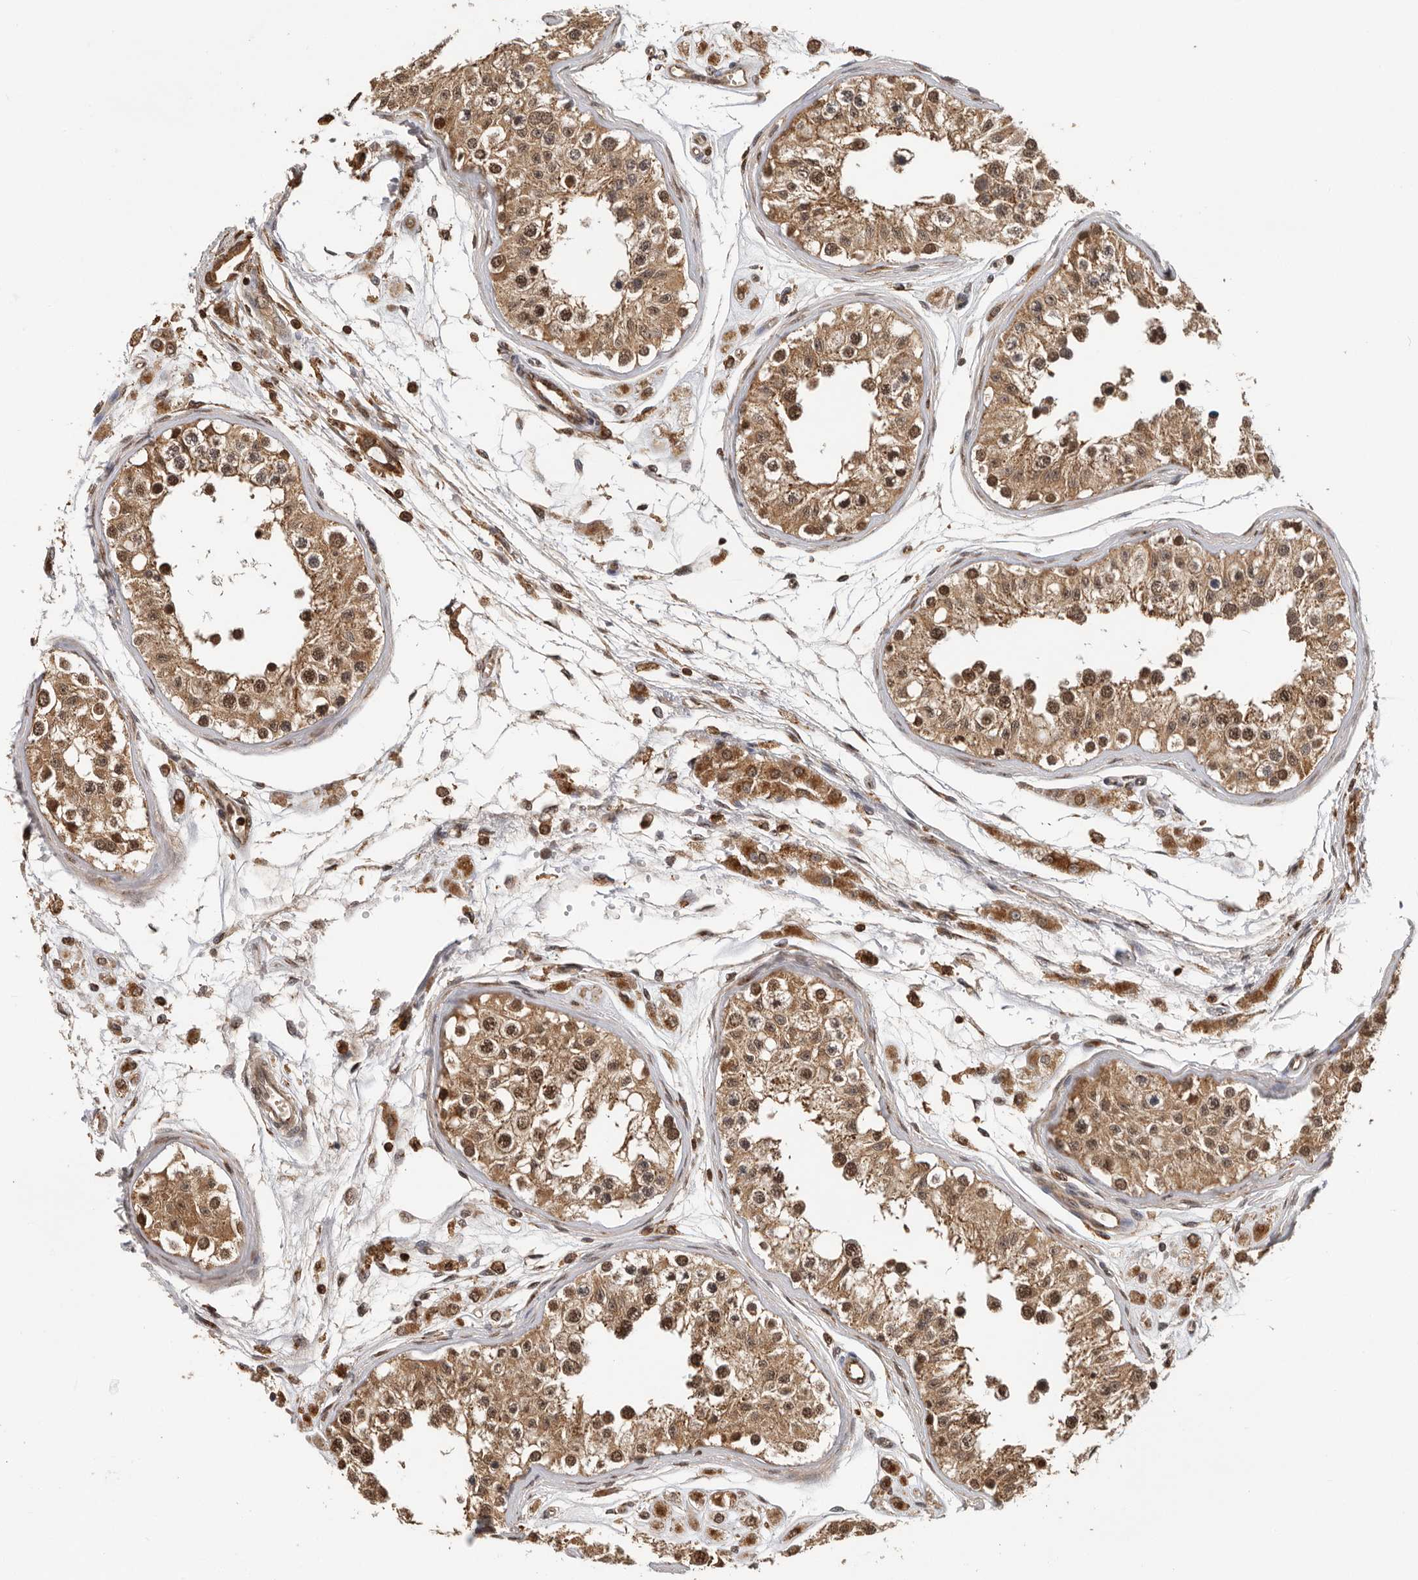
{"staining": {"intensity": "moderate", "quantity": ">75%", "location": "cytoplasmic/membranous,nuclear"}, "tissue": "testis", "cell_type": "Cells in seminiferous ducts", "image_type": "normal", "snomed": [{"axis": "morphology", "description": "Normal tissue, NOS"}, {"axis": "morphology", "description": "Adenocarcinoma, metastatic, NOS"}, {"axis": "topography", "description": "Testis"}], "caption": "Immunohistochemical staining of normal testis demonstrates >75% levels of moderate cytoplasmic/membranous,nuclear protein positivity in about >75% of cells in seminiferous ducts. (Stains: DAB in brown, nuclei in blue, Microscopy: brightfield microscopy at high magnification).", "gene": "RNF157", "patient": {"sex": "male", "age": 26}}